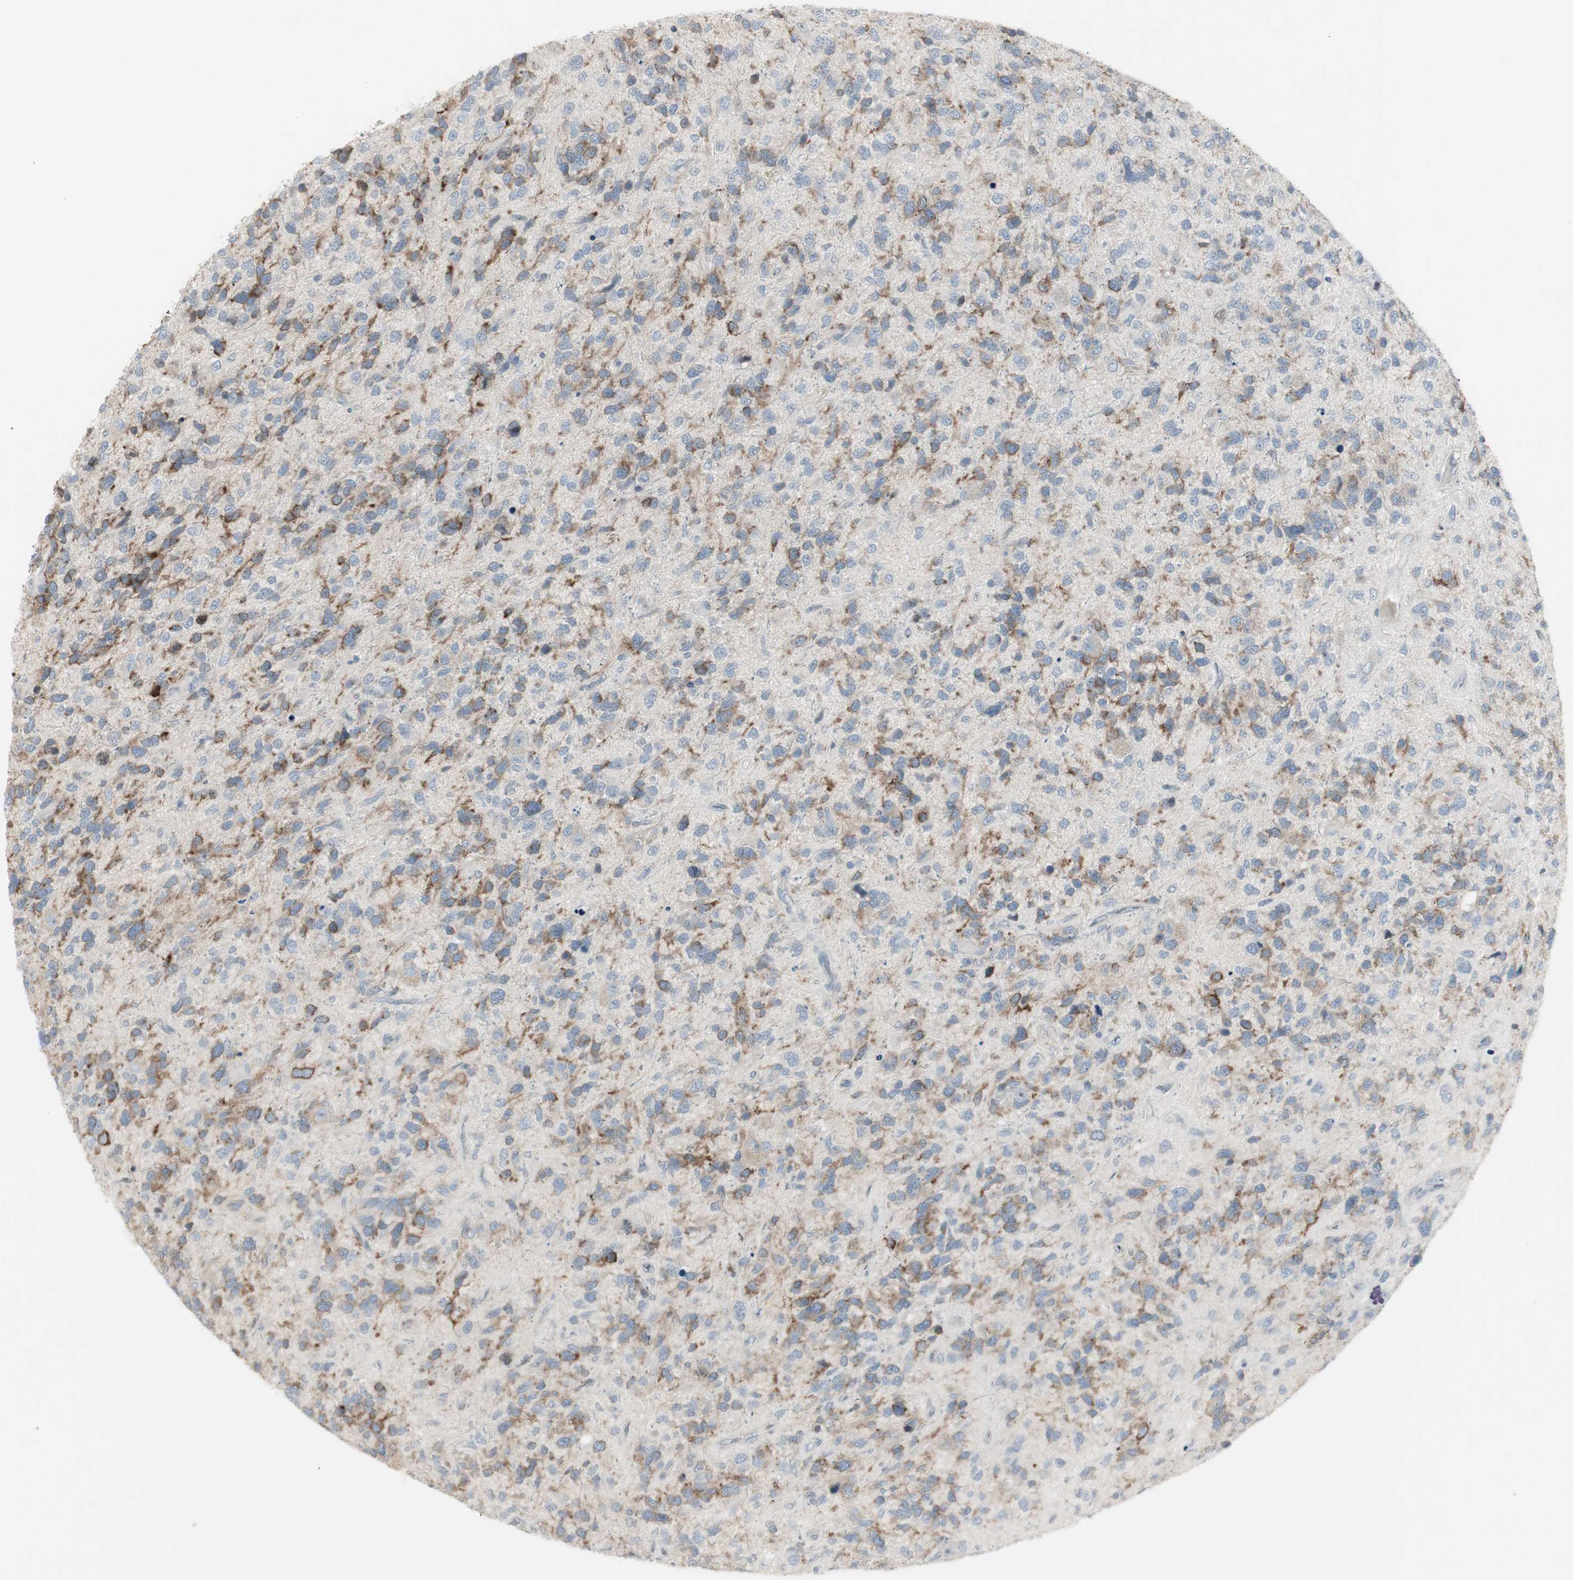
{"staining": {"intensity": "moderate", "quantity": "25%-75%", "location": "cytoplasmic/membranous"}, "tissue": "glioma", "cell_type": "Tumor cells", "image_type": "cancer", "snomed": [{"axis": "morphology", "description": "Glioma, malignant, High grade"}, {"axis": "topography", "description": "Brain"}], "caption": "Glioma was stained to show a protein in brown. There is medium levels of moderate cytoplasmic/membranous expression in about 25%-75% of tumor cells.", "gene": "MAP4K4", "patient": {"sex": "female", "age": 58}}